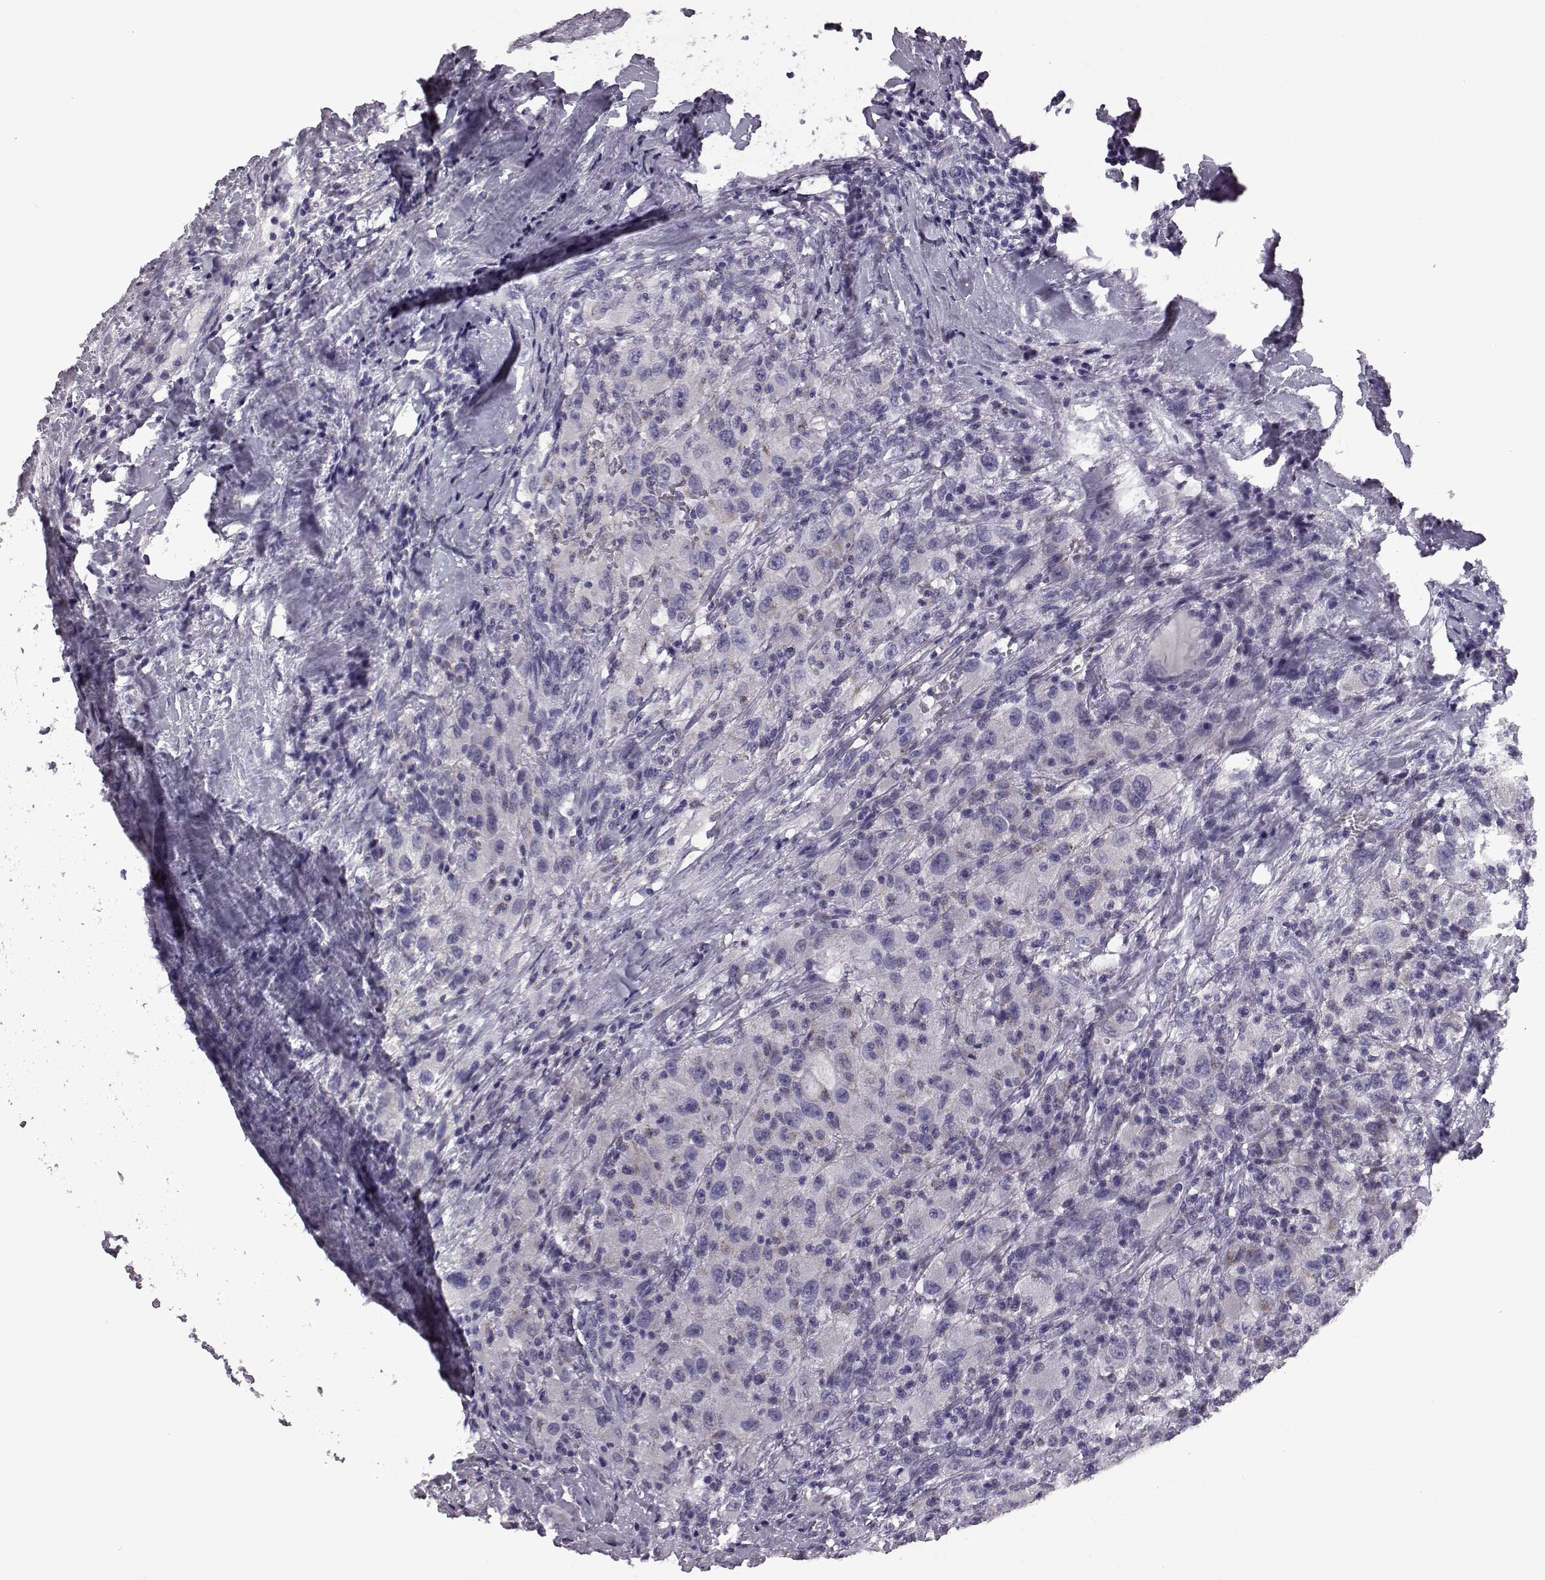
{"staining": {"intensity": "negative", "quantity": "none", "location": "none"}, "tissue": "renal cancer", "cell_type": "Tumor cells", "image_type": "cancer", "snomed": [{"axis": "morphology", "description": "Adenocarcinoma, NOS"}, {"axis": "topography", "description": "Kidney"}], "caption": "This is an immunohistochemistry (IHC) photomicrograph of adenocarcinoma (renal). There is no staining in tumor cells.", "gene": "PRR9", "patient": {"sex": "female", "age": 67}}